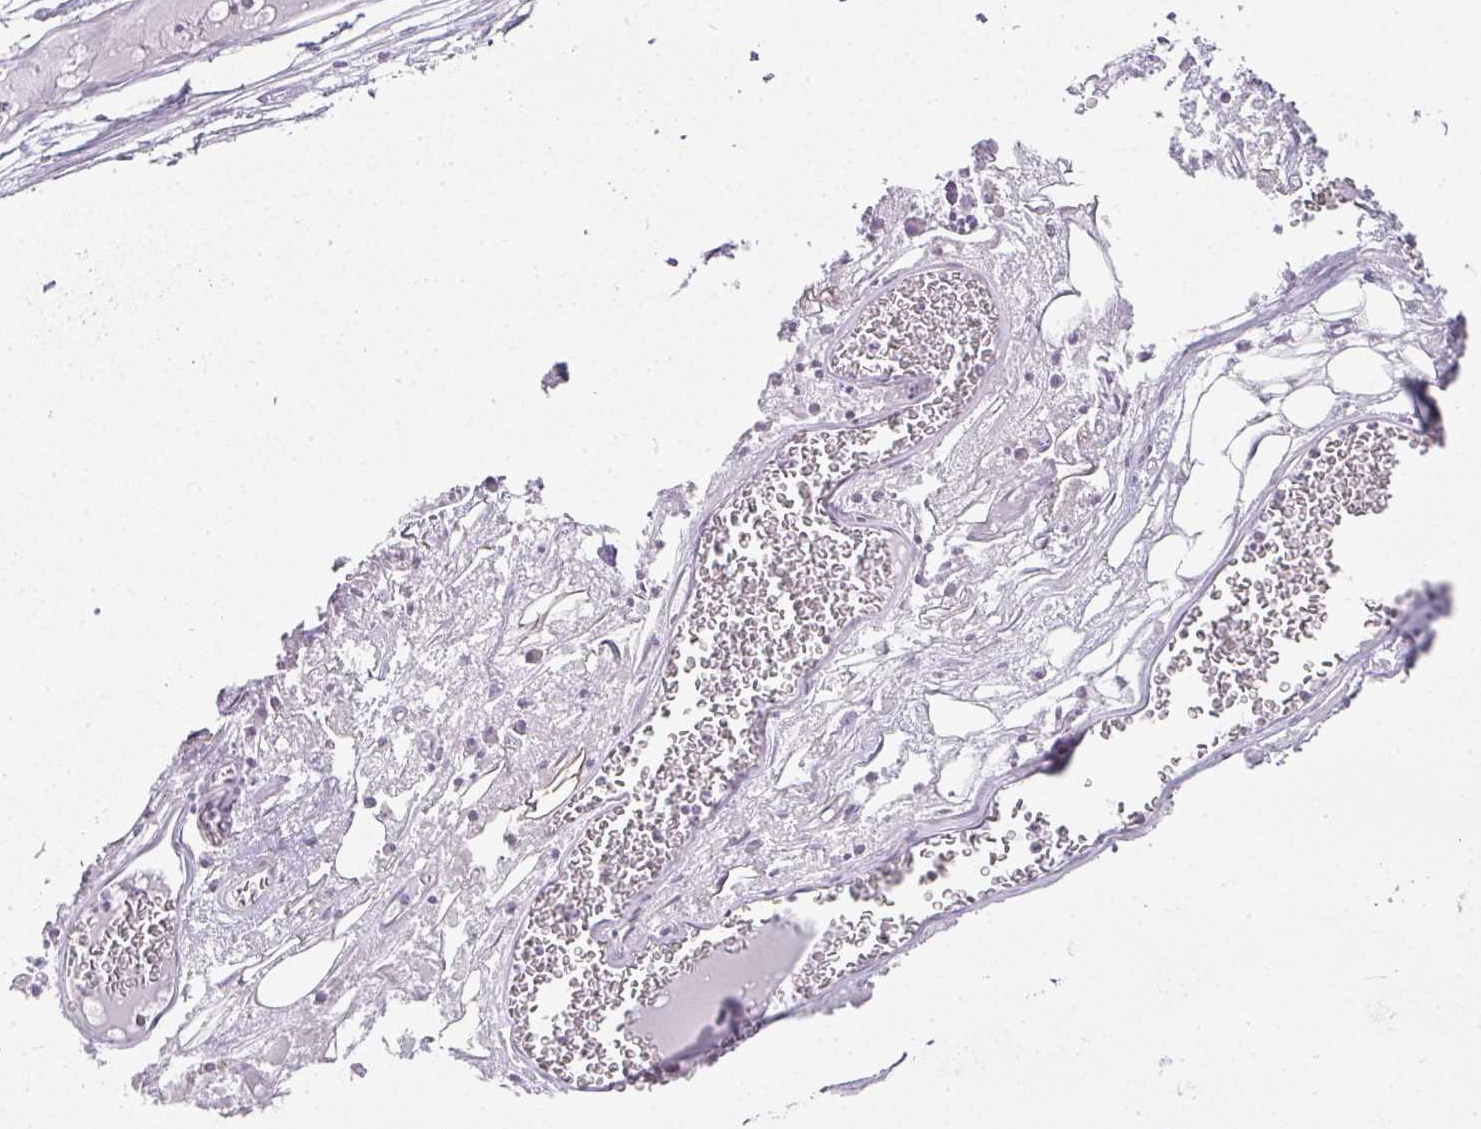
{"staining": {"intensity": "moderate", "quantity": ">75%", "location": "cytoplasmic/membranous"}, "tissue": "adipose tissue", "cell_type": "Adipocytes", "image_type": "normal", "snomed": [{"axis": "morphology", "description": "Normal tissue, NOS"}, {"axis": "topography", "description": "Cartilage tissue"}], "caption": "A high-resolution photomicrograph shows IHC staining of unremarkable adipose tissue, which demonstrates moderate cytoplasmic/membranous positivity in about >75% of adipocytes.", "gene": "FAT4", "patient": {"sex": "male", "age": 57}}